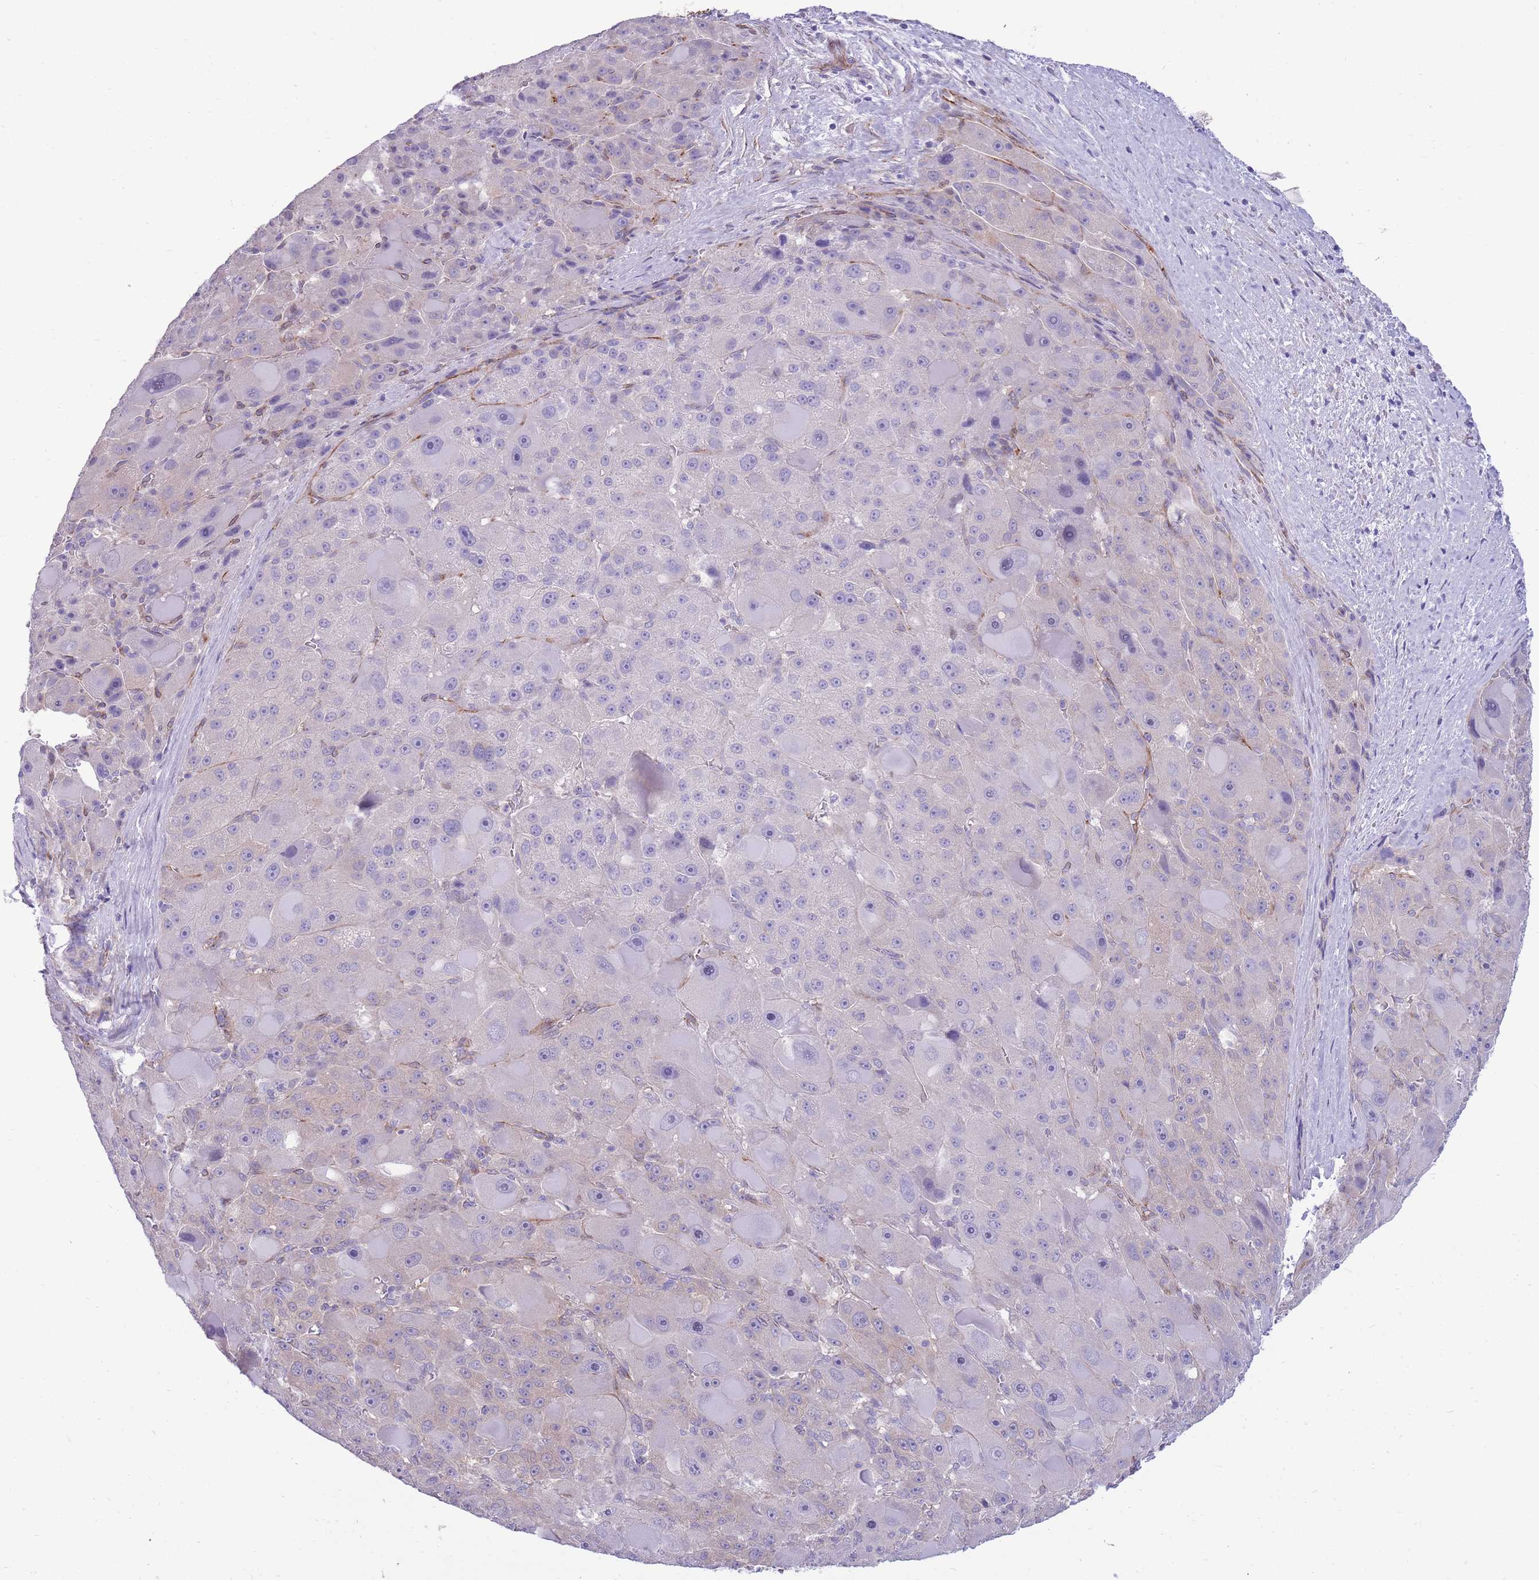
{"staining": {"intensity": "negative", "quantity": "none", "location": "none"}, "tissue": "liver cancer", "cell_type": "Tumor cells", "image_type": "cancer", "snomed": [{"axis": "morphology", "description": "Carcinoma, Hepatocellular, NOS"}, {"axis": "topography", "description": "Liver"}], "caption": "This micrograph is of hepatocellular carcinoma (liver) stained with IHC to label a protein in brown with the nuclei are counter-stained blue. There is no positivity in tumor cells. The staining is performed using DAB brown chromogen with nuclei counter-stained in using hematoxylin.", "gene": "RGS11", "patient": {"sex": "male", "age": 76}}